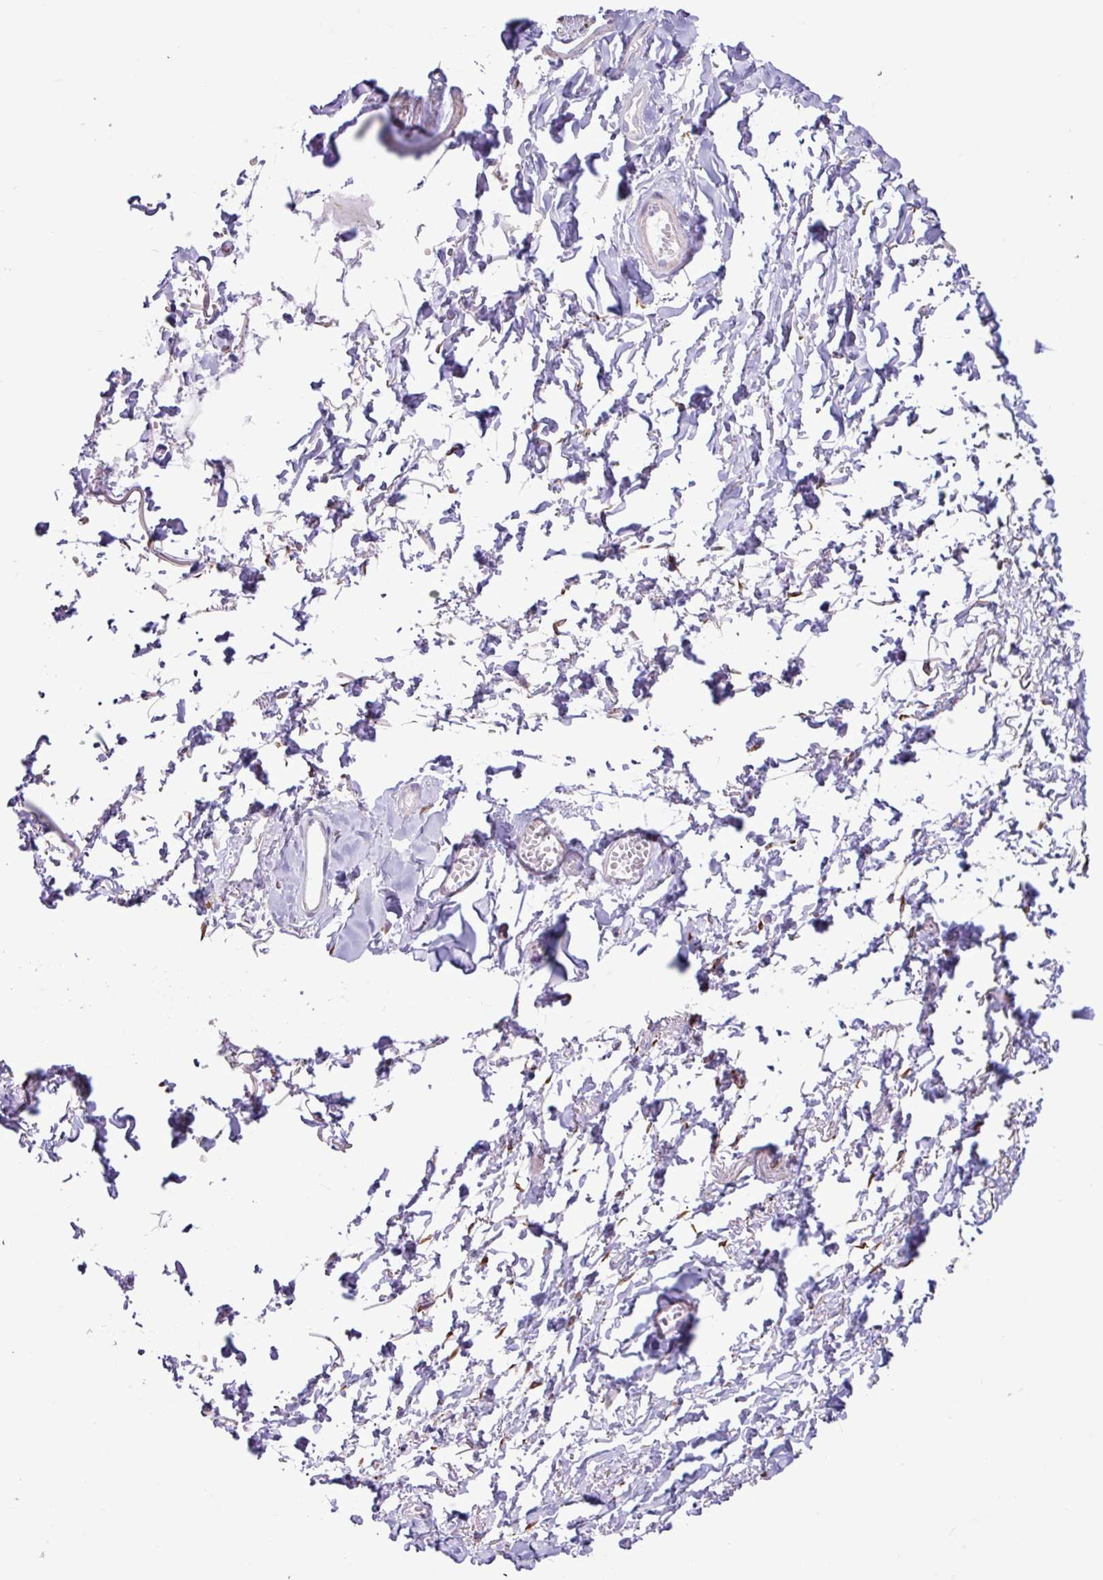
{"staining": {"intensity": "negative", "quantity": "none", "location": "none"}, "tissue": "adipose tissue", "cell_type": "Adipocytes", "image_type": "normal", "snomed": [{"axis": "morphology", "description": "Normal tissue, NOS"}, {"axis": "topography", "description": "Vulva"}, {"axis": "topography", "description": "Vagina"}, {"axis": "topography", "description": "Peripheral nerve tissue"}], "caption": "This micrograph is of unremarkable adipose tissue stained with IHC to label a protein in brown with the nuclei are counter-stained blue. There is no expression in adipocytes. (Brightfield microscopy of DAB immunohistochemistry (IHC) at high magnification).", "gene": "SLC38A1", "patient": {"sex": "female", "age": 66}}